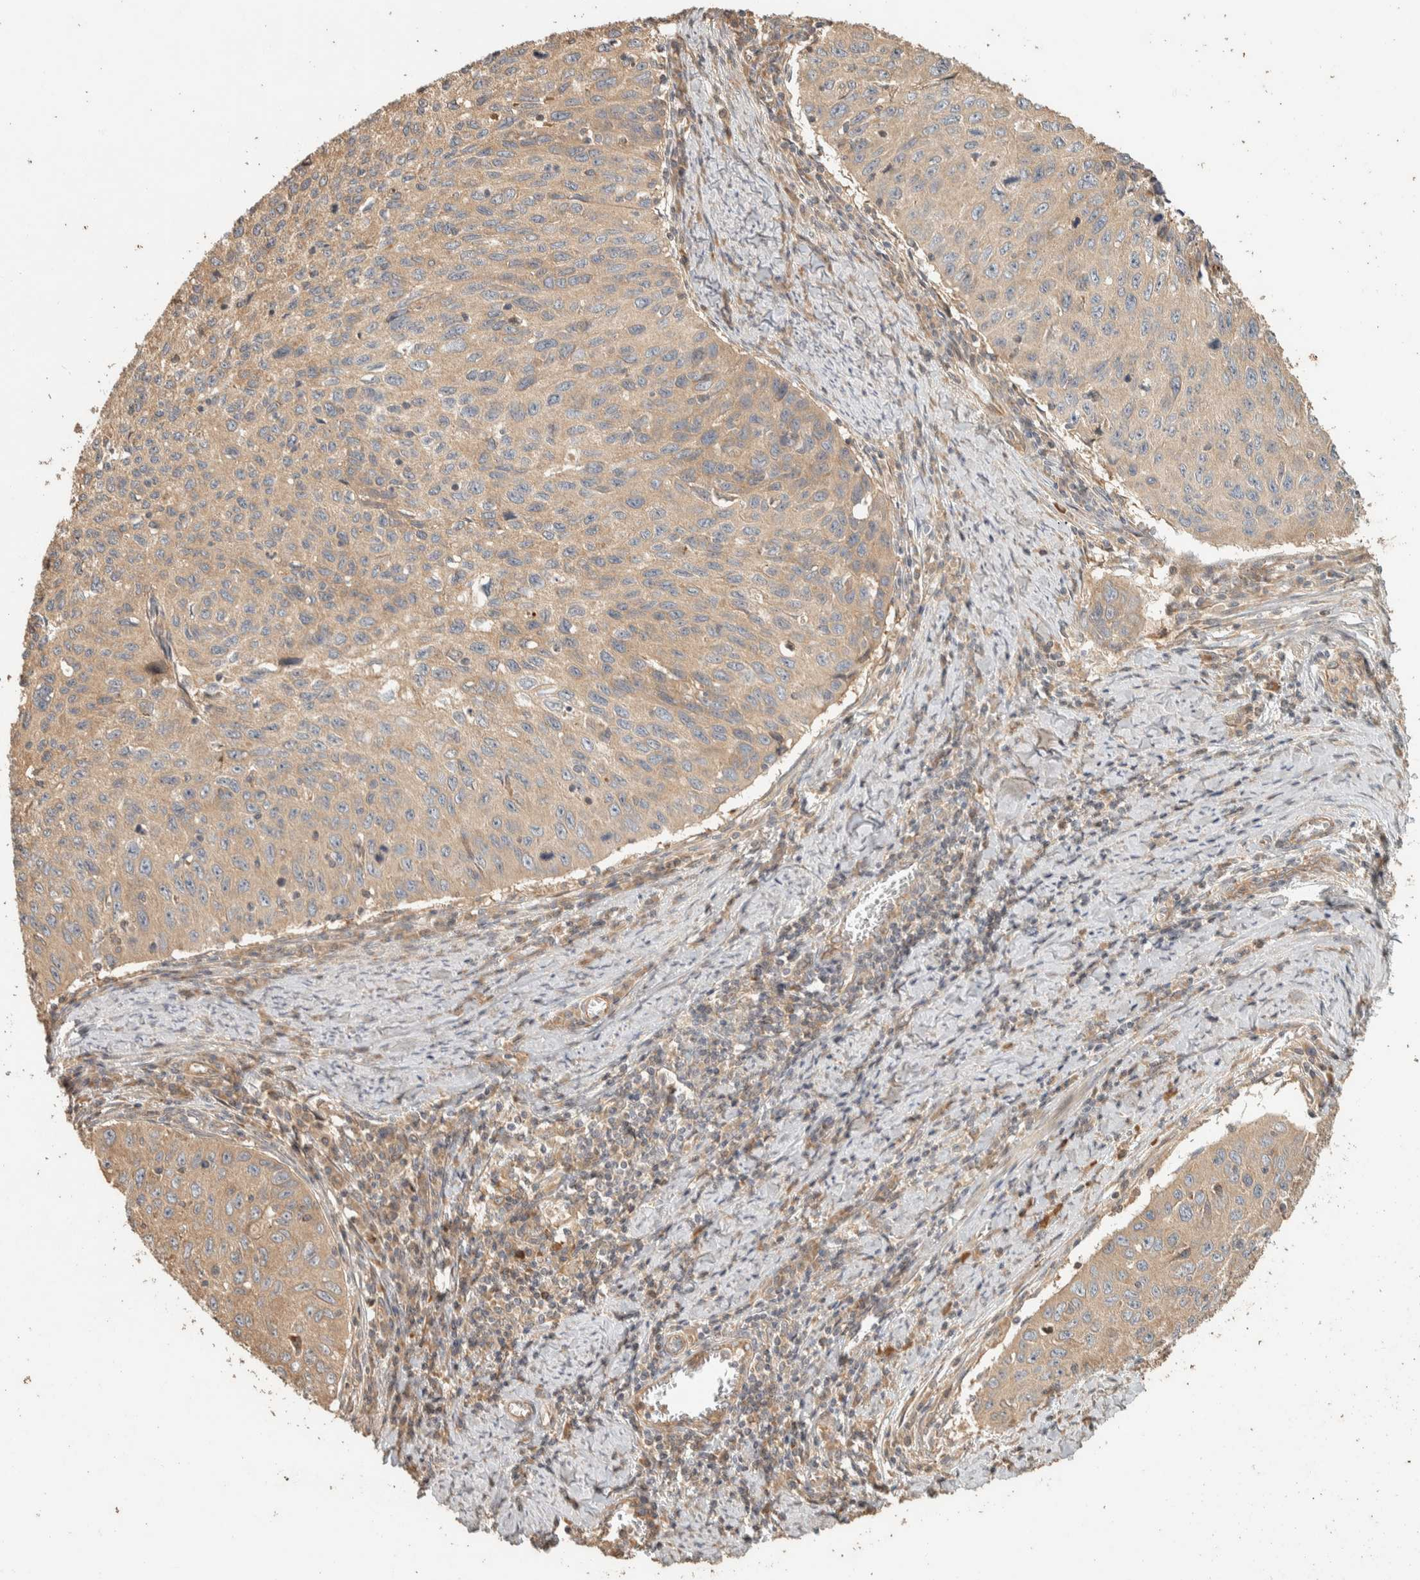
{"staining": {"intensity": "weak", "quantity": "25%-75%", "location": "cytoplasmic/membranous"}, "tissue": "cervical cancer", "cell_type": "Tumor cells", "image_type": "cancer", "snomed": [{"axis": "morphology", "description": "Squamous cell carcinoma, NOS"}, {"axis": "topography", "description": "Cervix"}], "caption": "The micrograph exhibits staining of squamous cell carcinoma (cervical), revealing weak cytoplasmic/membranous protein expression (brown color) within tumor cells.", "gene": "EXOC7", "patient": {"sex": "female", "age": 53}}